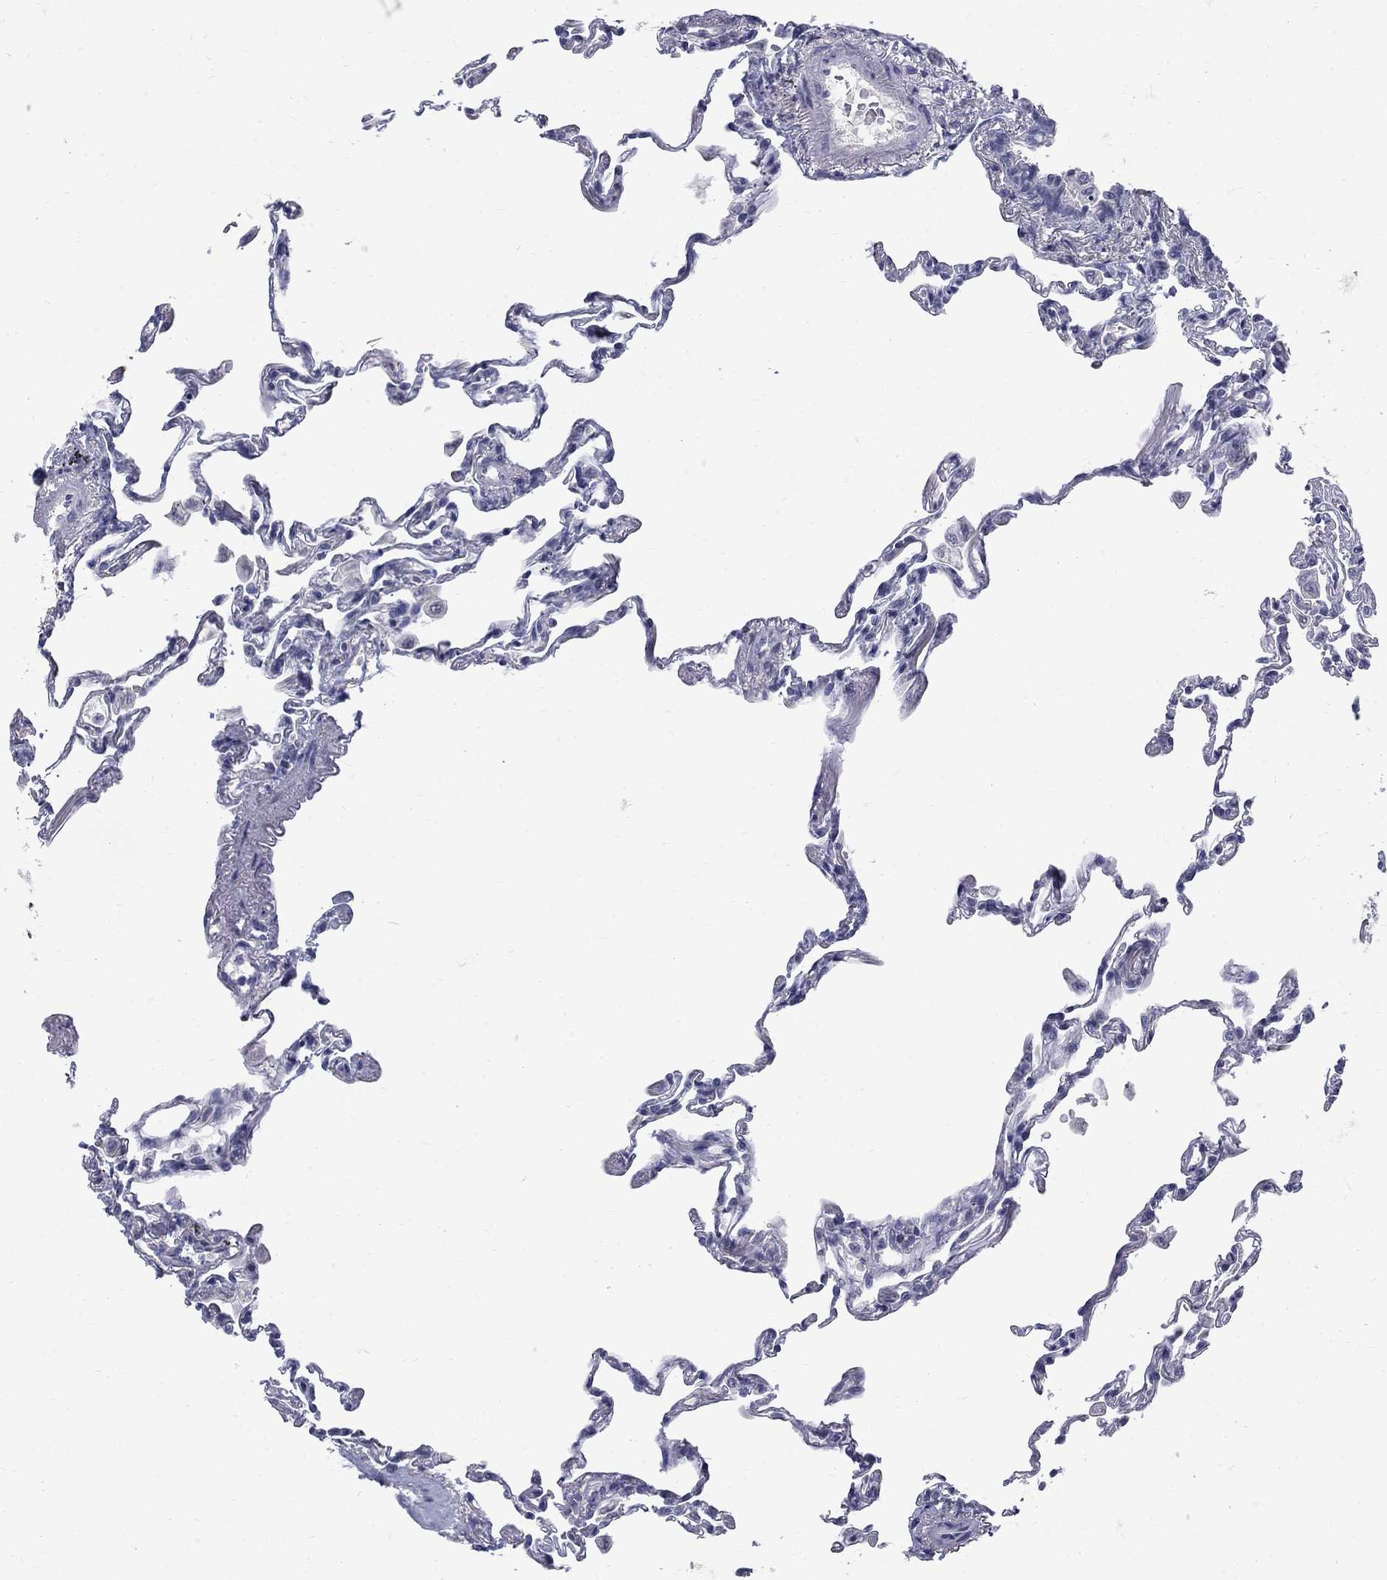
{"staining": {"intensity": "negative", "quantity": "none", "location": "none"}, "tissue": "lung", "cell_type": "Alveolar cells", "image_type": "normal", "snomed": [{"axis": "morphology", "description": "Normal tissue, NOS"}, {"axis": "topography", "description": "Lung"}], "caption": "Alveolar cells show no significant staining in unremarkable lung.", "gene": "CTNND2", "patient": {"sex": "female", "age": 57}}